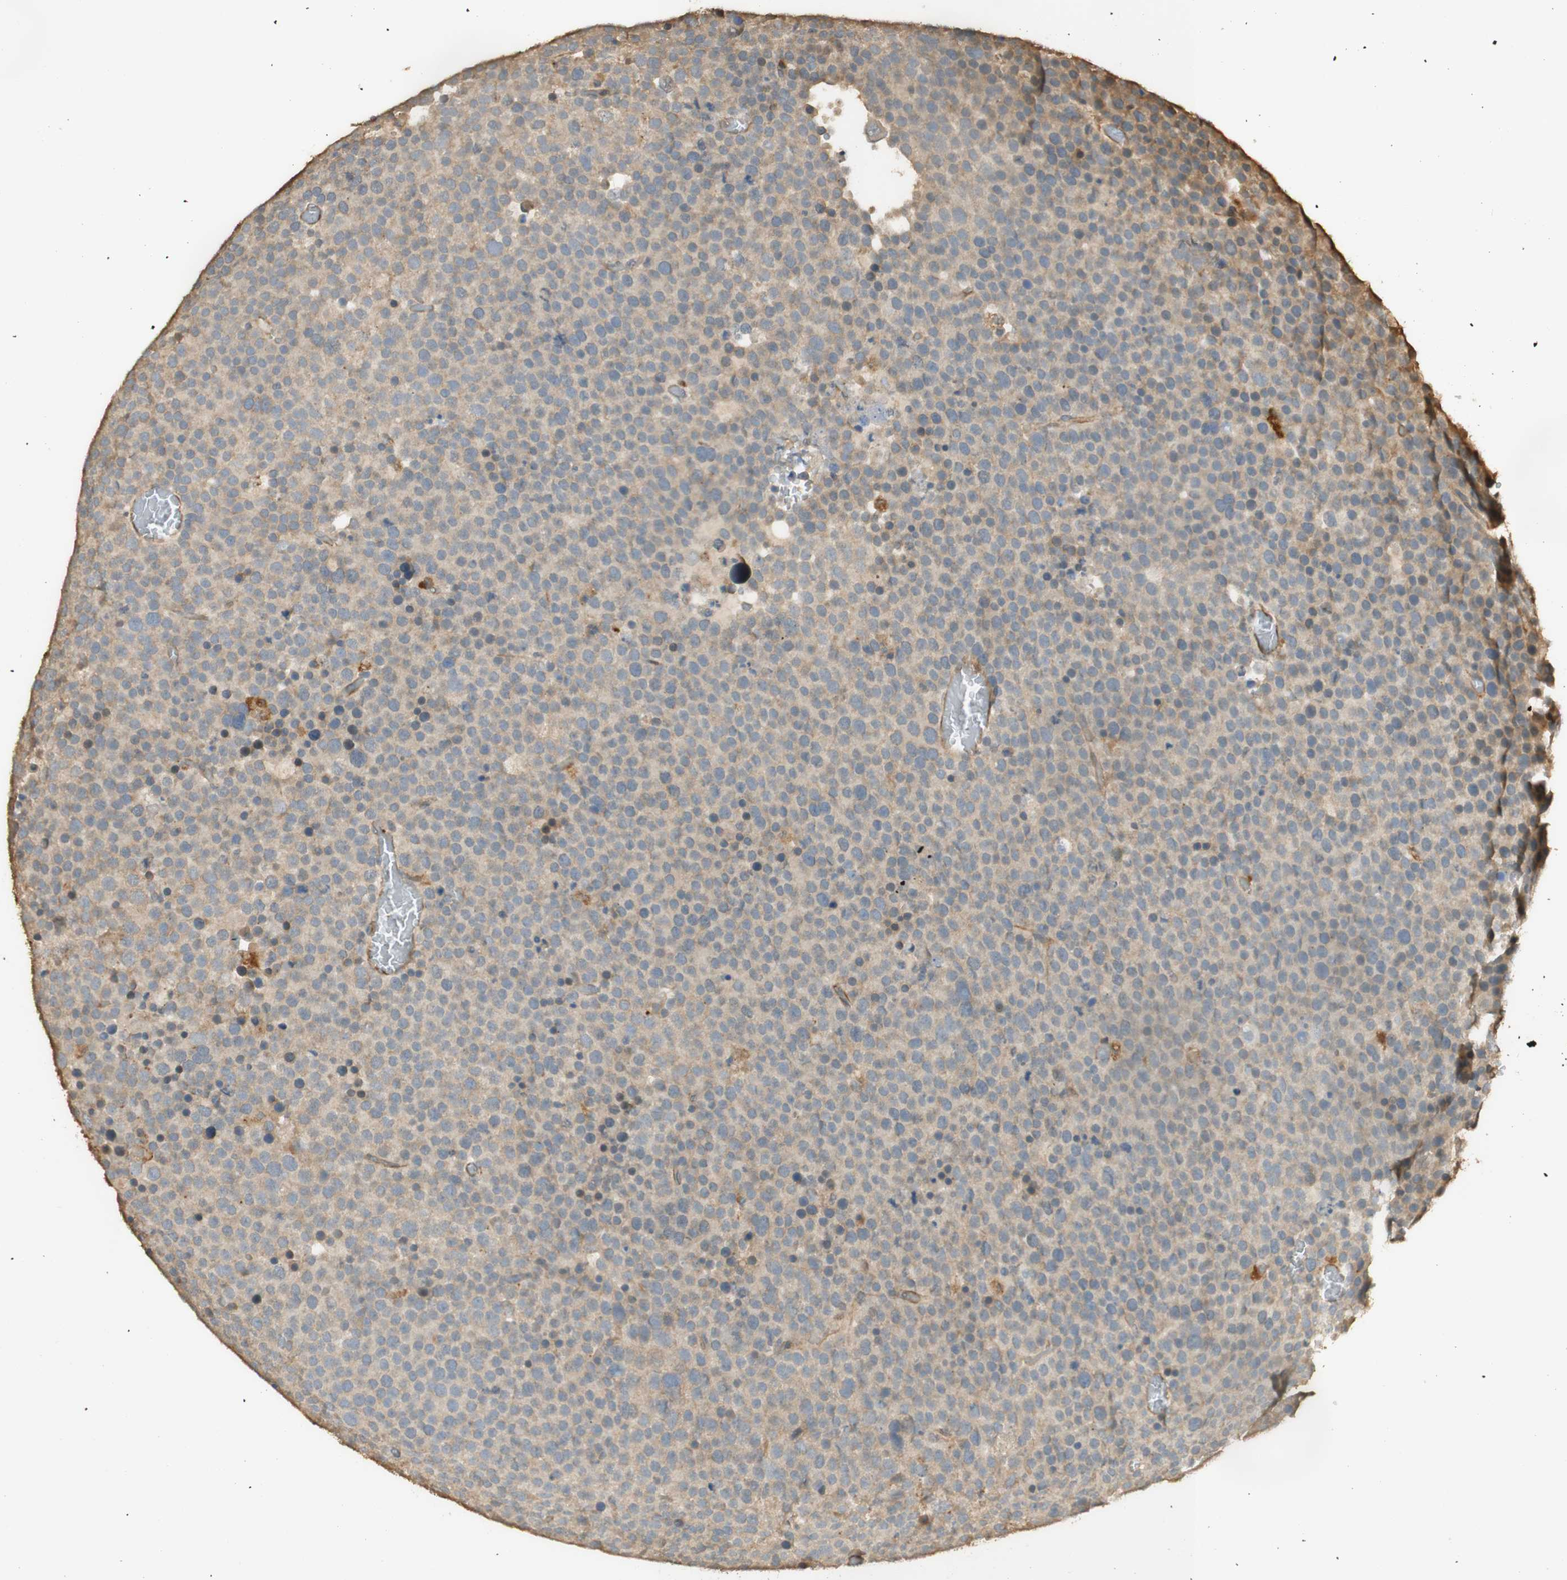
{"staining": {"intensity": "weak", "quantity": ">75%", "location": "cytoplasmic/membranous"}, "tissue": "testis cancer", "cell_type": "Tumor cells", "image_type": "cancer", "snomed": [{"axis": "morphology", "description": "Seminoma, NOS"}, {"axis": "topography", "description": "Testis"}], "caption": "High-power microscopy captured an IHC histopathology image of testis seminoma, revealing weak cytoplasmic/membranous positivity in approximately >75% of tumor cells.", "gene": "AGER", "patient": {"sex": "male", "age": 71}}